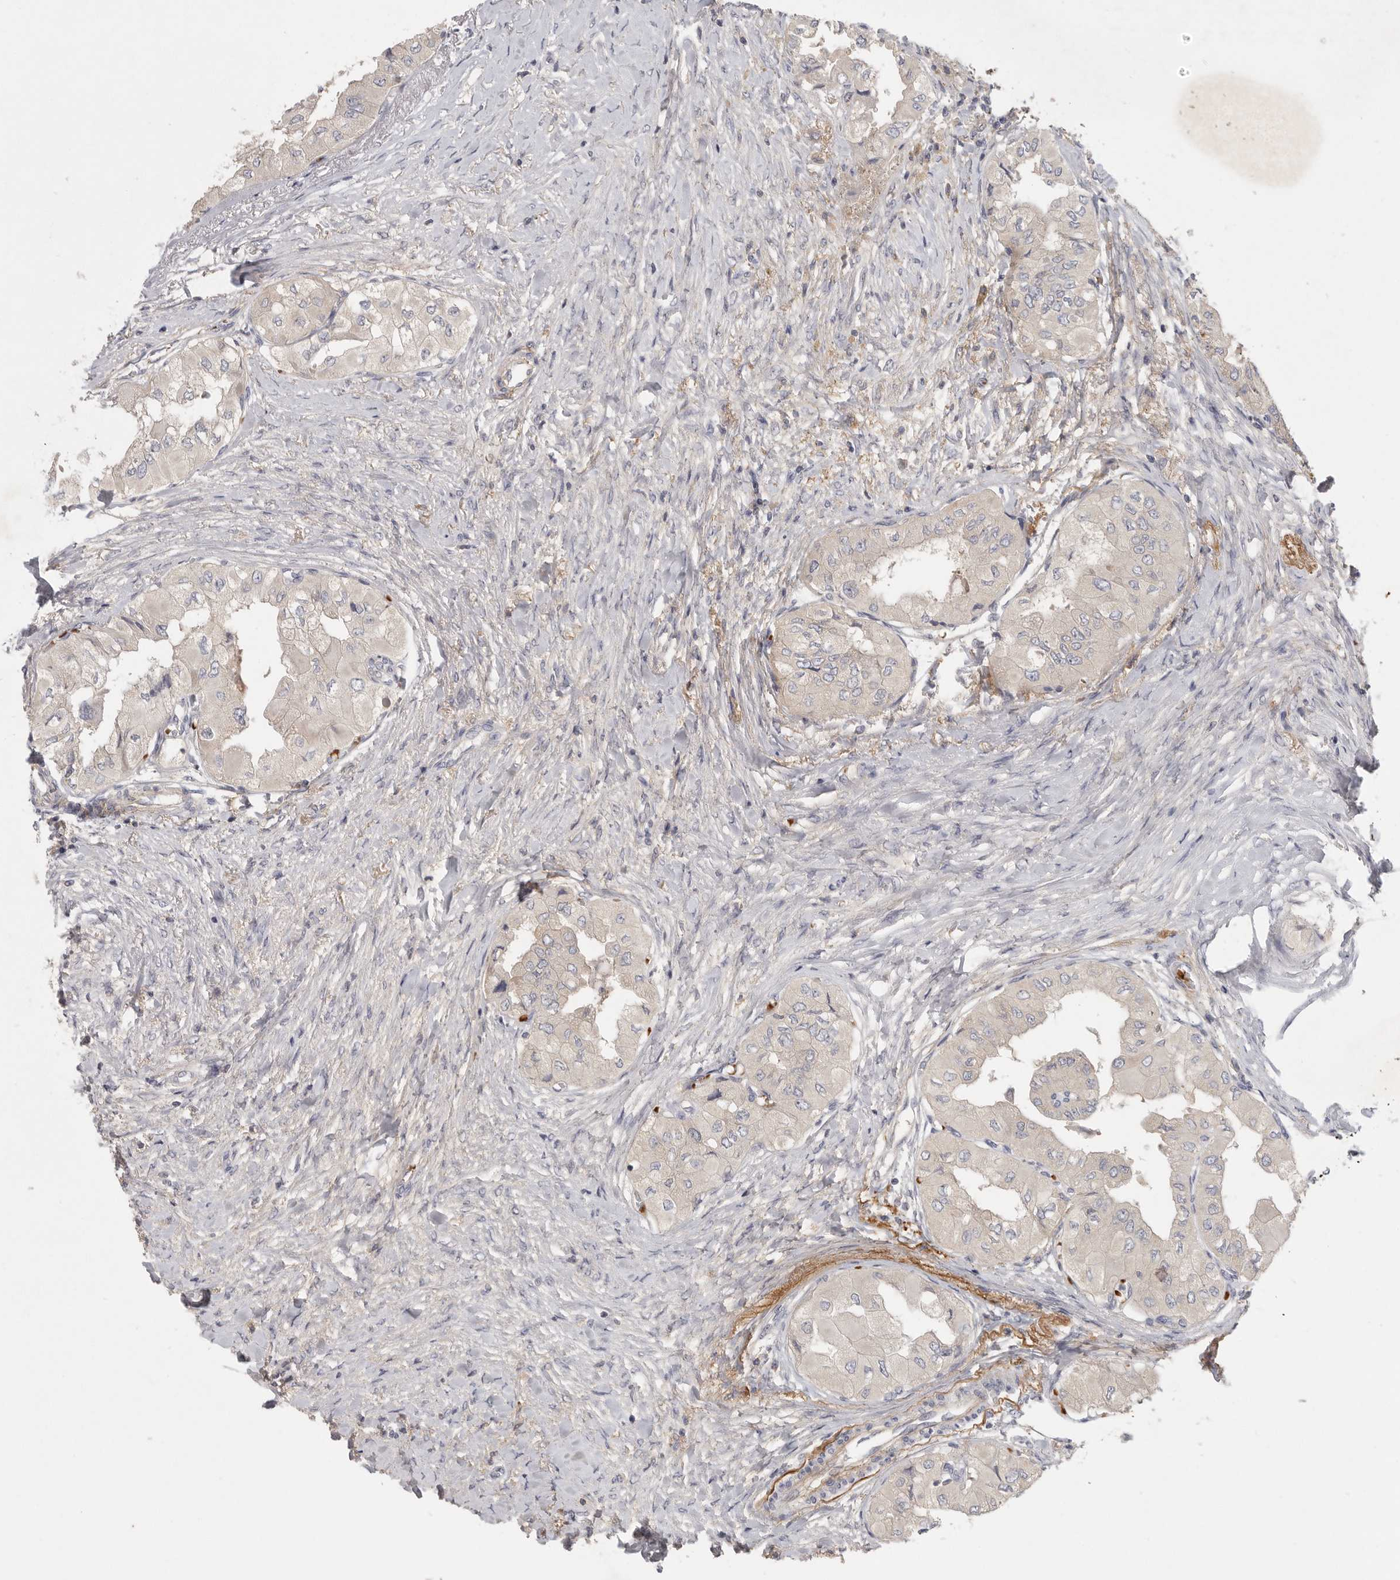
{"staining": {"intensity": "negative", "quantity": "none", "location": "none"}, "tissue": "thyroid cancer", "cell_type": "Tumor cells", "image_type": "cancer", "snomed": [{"axis": "morphology", "description": "Papillary adenocarcinoma, NOS"}, {"axis": "topography", "description": "Thyroid gland"}], "caption": "Human papillary adenocarcinoma (thyroid) stained for a protein using IHC shows no positivity in tumor cells.", "gene": "CFAP298", "patient": {"sex": "female", "age": 59}}